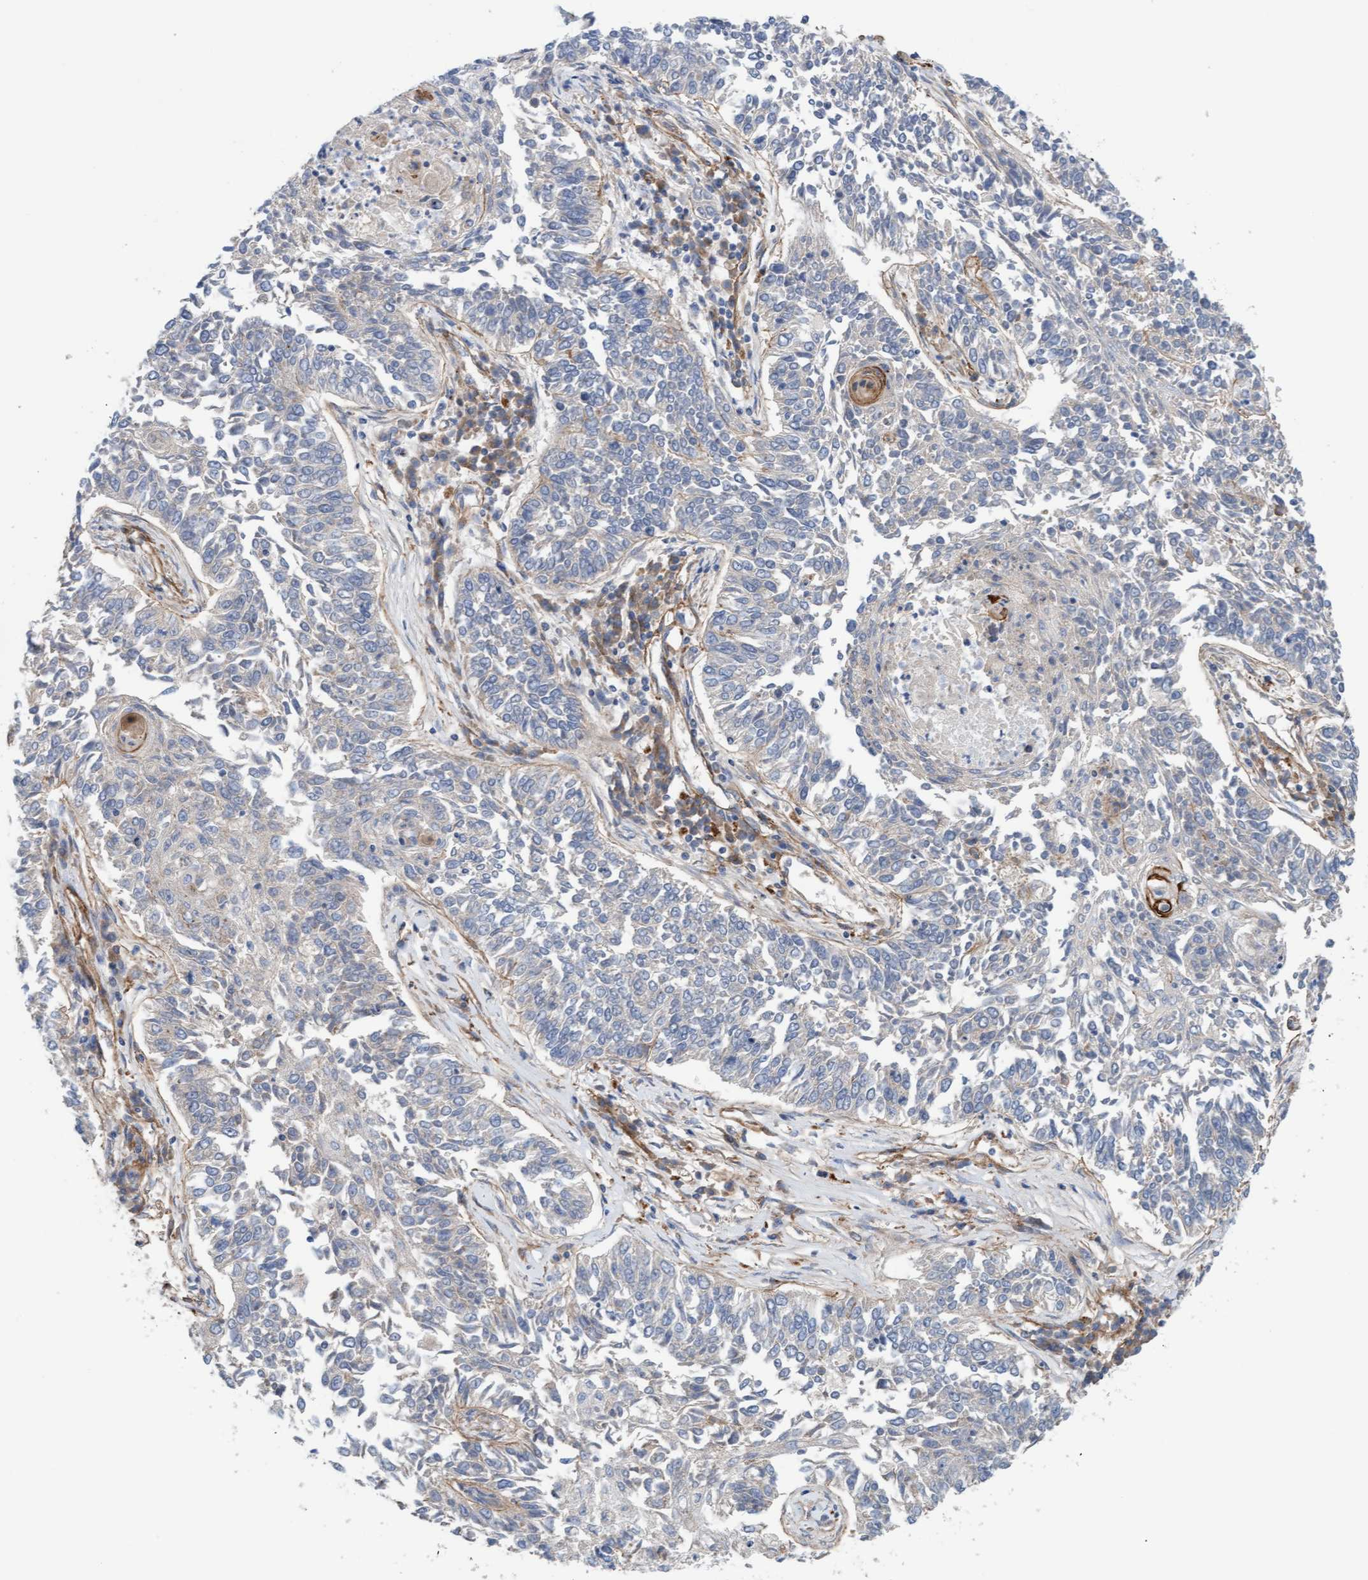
{"staining": {"intensity": "negative", "quantity": "none", "location": "none"}, "tissue": "lung cancer", "cell_type": "Tumor cells", "image_type": "cancer", "snomed": [{"axis": "morphology", "description": "Normal tissue, NOS"}, {"axis": "morphology", "description": "Squamous cell carcinoma, NOS"}, {"axis": "topography", "description": "Cartilage tissue"}, {"axis": "topography", "description": "Bronchus"}, {"axis": "topography", "description": "Lung"}], "caption": "Immunohistochemistry histopathology image of lung cancer stained for a protein (brown), which shows no positivity in tumor cells. (DAB (3,3'-diaminobenzidine) immunohistochemistry visualized using brightfield microscopy, high magnification).", "gene": "CDK5RAP3", "patient": {"sex": "female", "age": 49}}